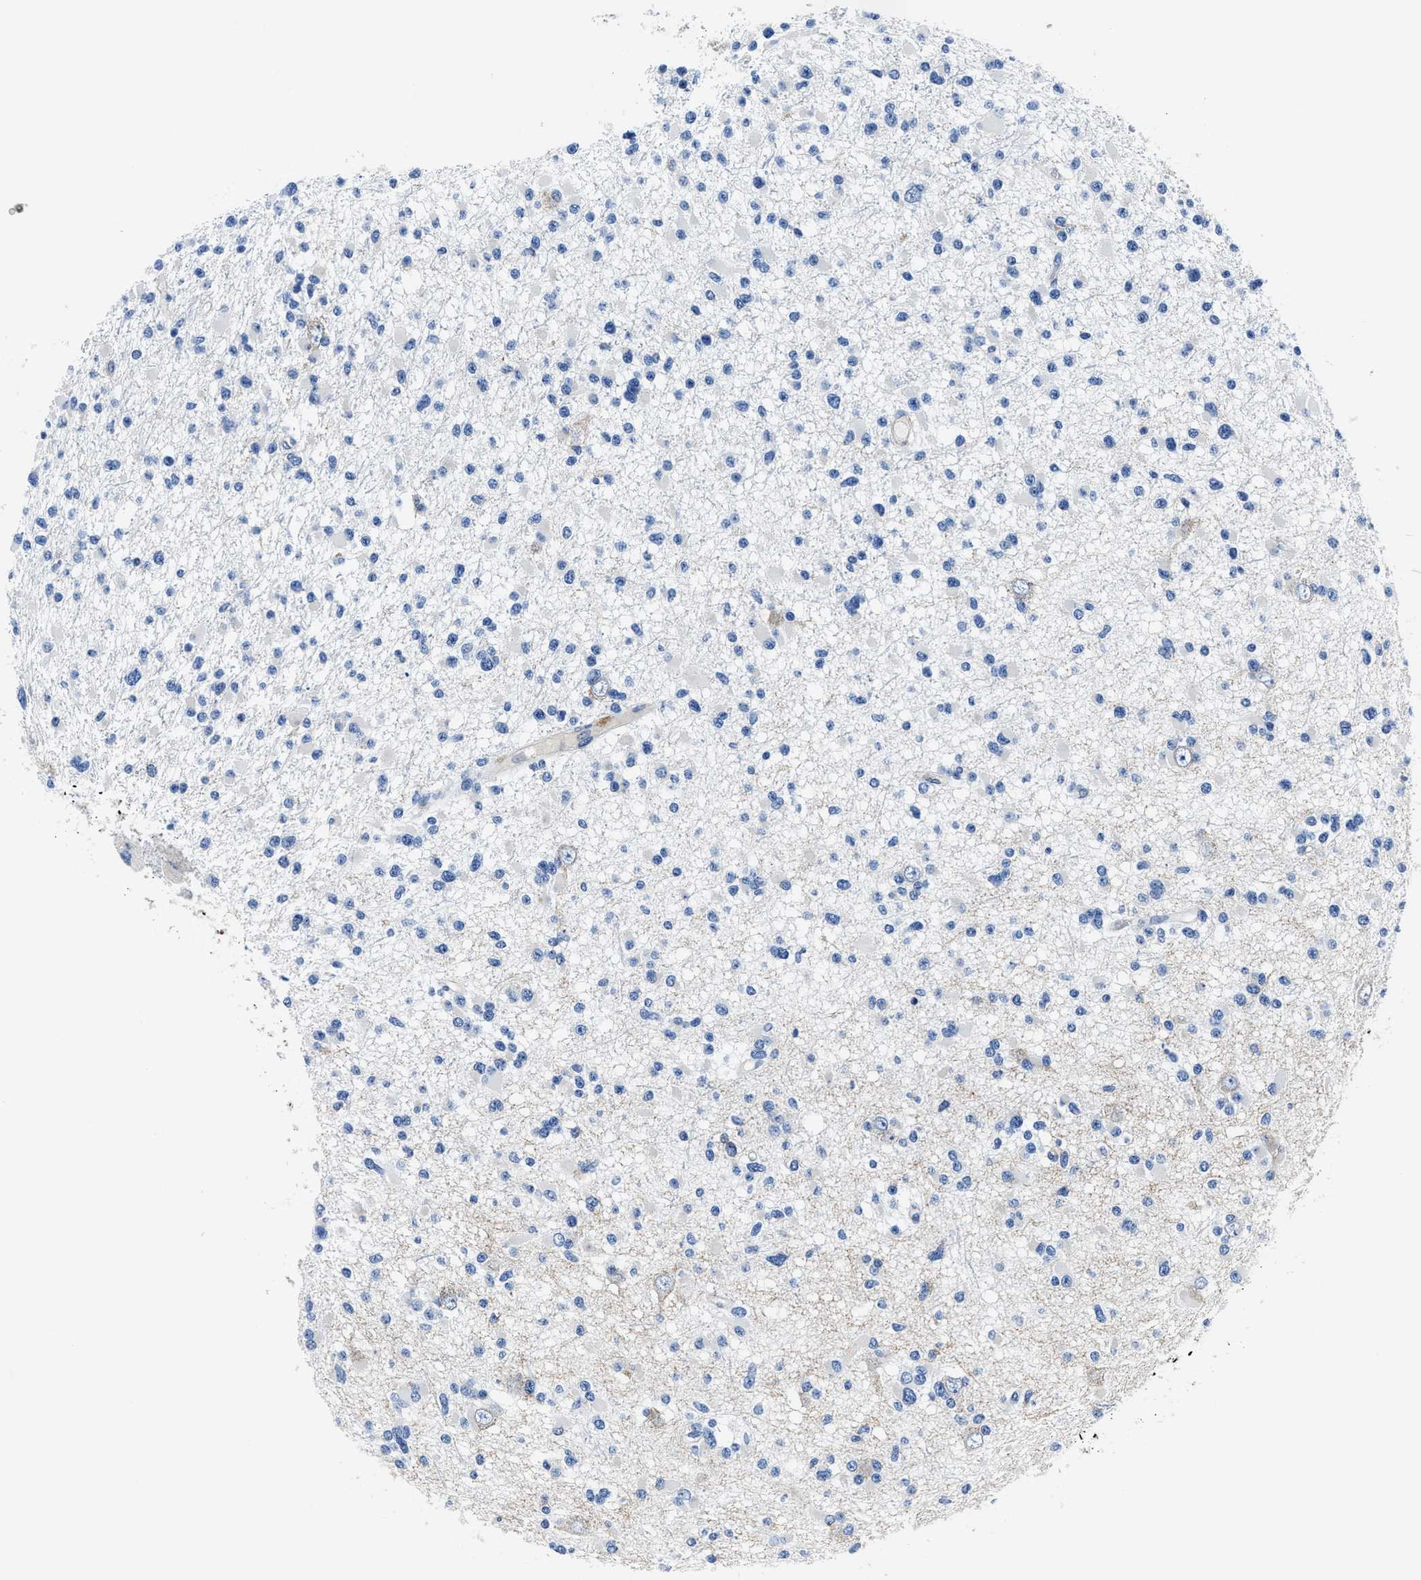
{"staining": {"intensity": "negative", "quantity": "none", "location": "none"}, "tissue": "glioma", "cell_type": "Tumor cells", "image_type": "cancer", "snomed": [{"axis": "morphology", "description": "Glioma, malignant, Low grade"}, {"axis": "topography", "description": "Brain"}], "caption": "A high-resolution histopathology image shows immunohistochemistry (IHC) staining of malignant glioma (low-grade), which demonstrates no significant staining in tumor cells.", "gene": "LMO7", "patient": {"sex": "female", "age": 22}}